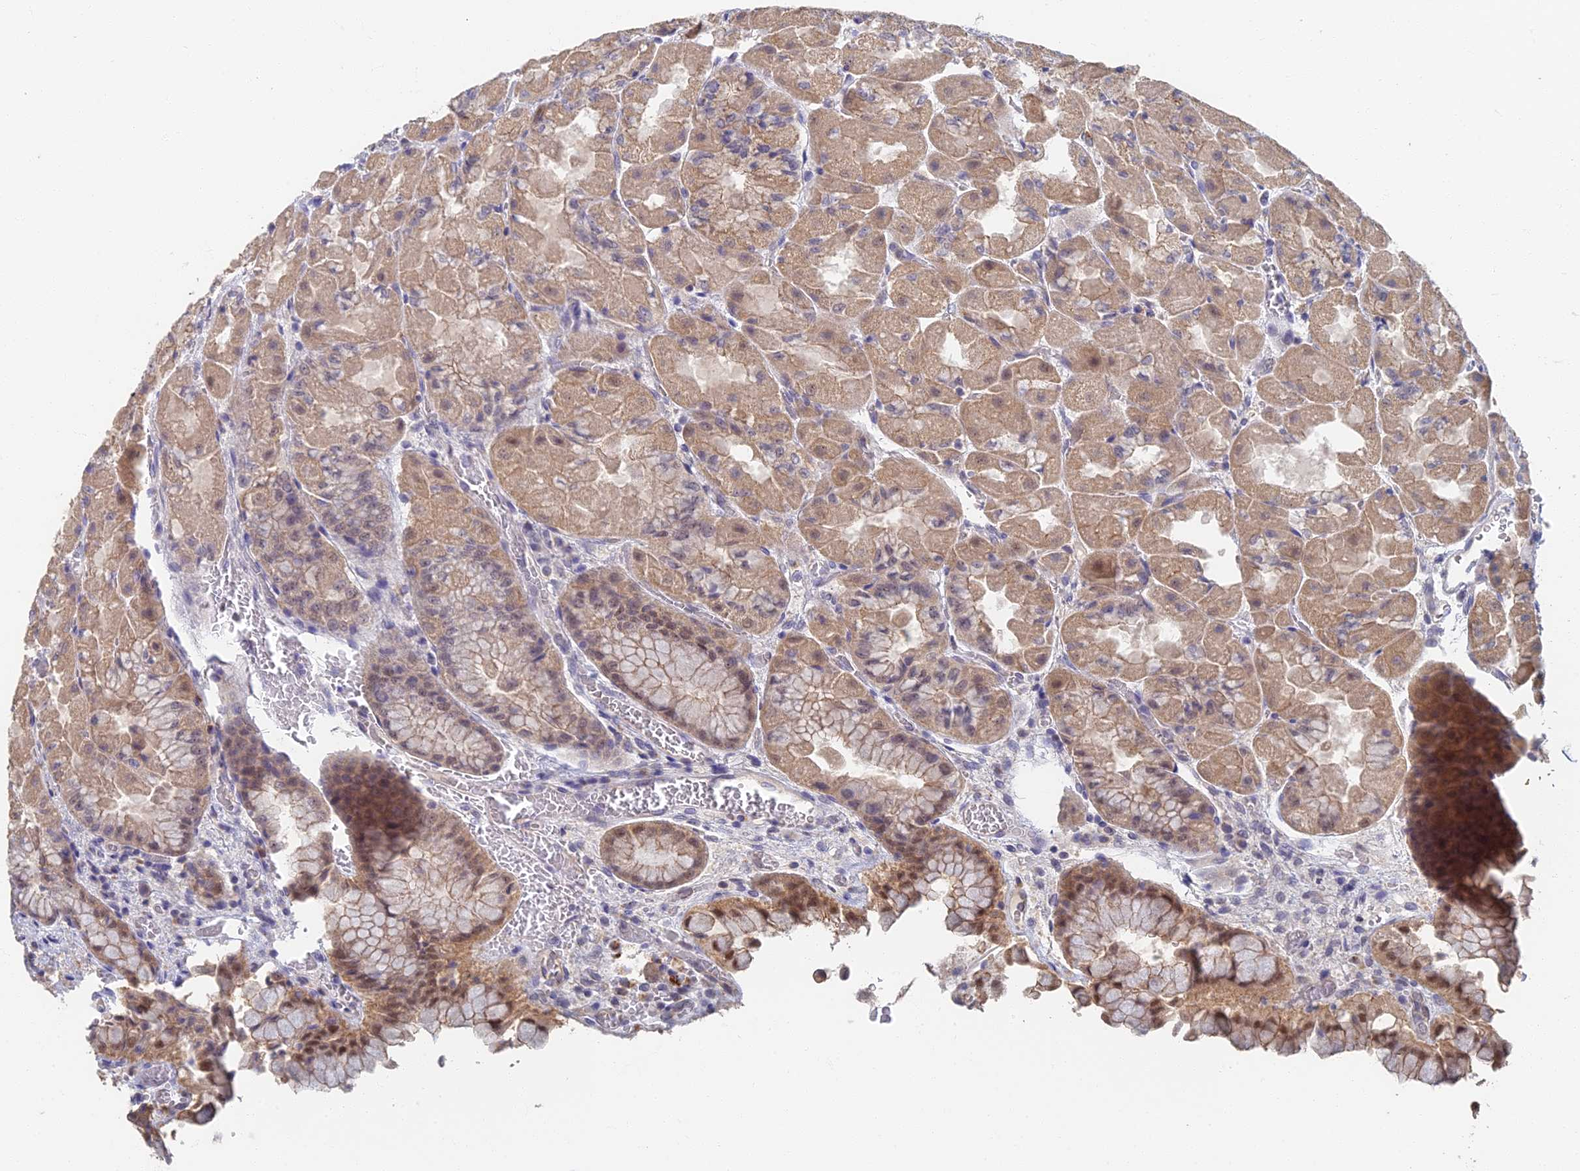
{"staining": {"intensity": "moderate", "quantity": ">75%", "location": "cytoplasmic/membranous"}, "tissue": "stomach", "cell_type": "Glandular cells", "image_type": "normal", "snomed": [{"axis": "morphology", "description": "Normal tissue, NOS"}, {"axis": "topography", "description": "Stomach"}], "caption": "Protein analysis of normal stomach shows moderate cytoplasmic/membranous positivity in approximately >75% of glandular cells.", "gene": "GPATCH1", "patient": {"sex": "female", "age": 61}}